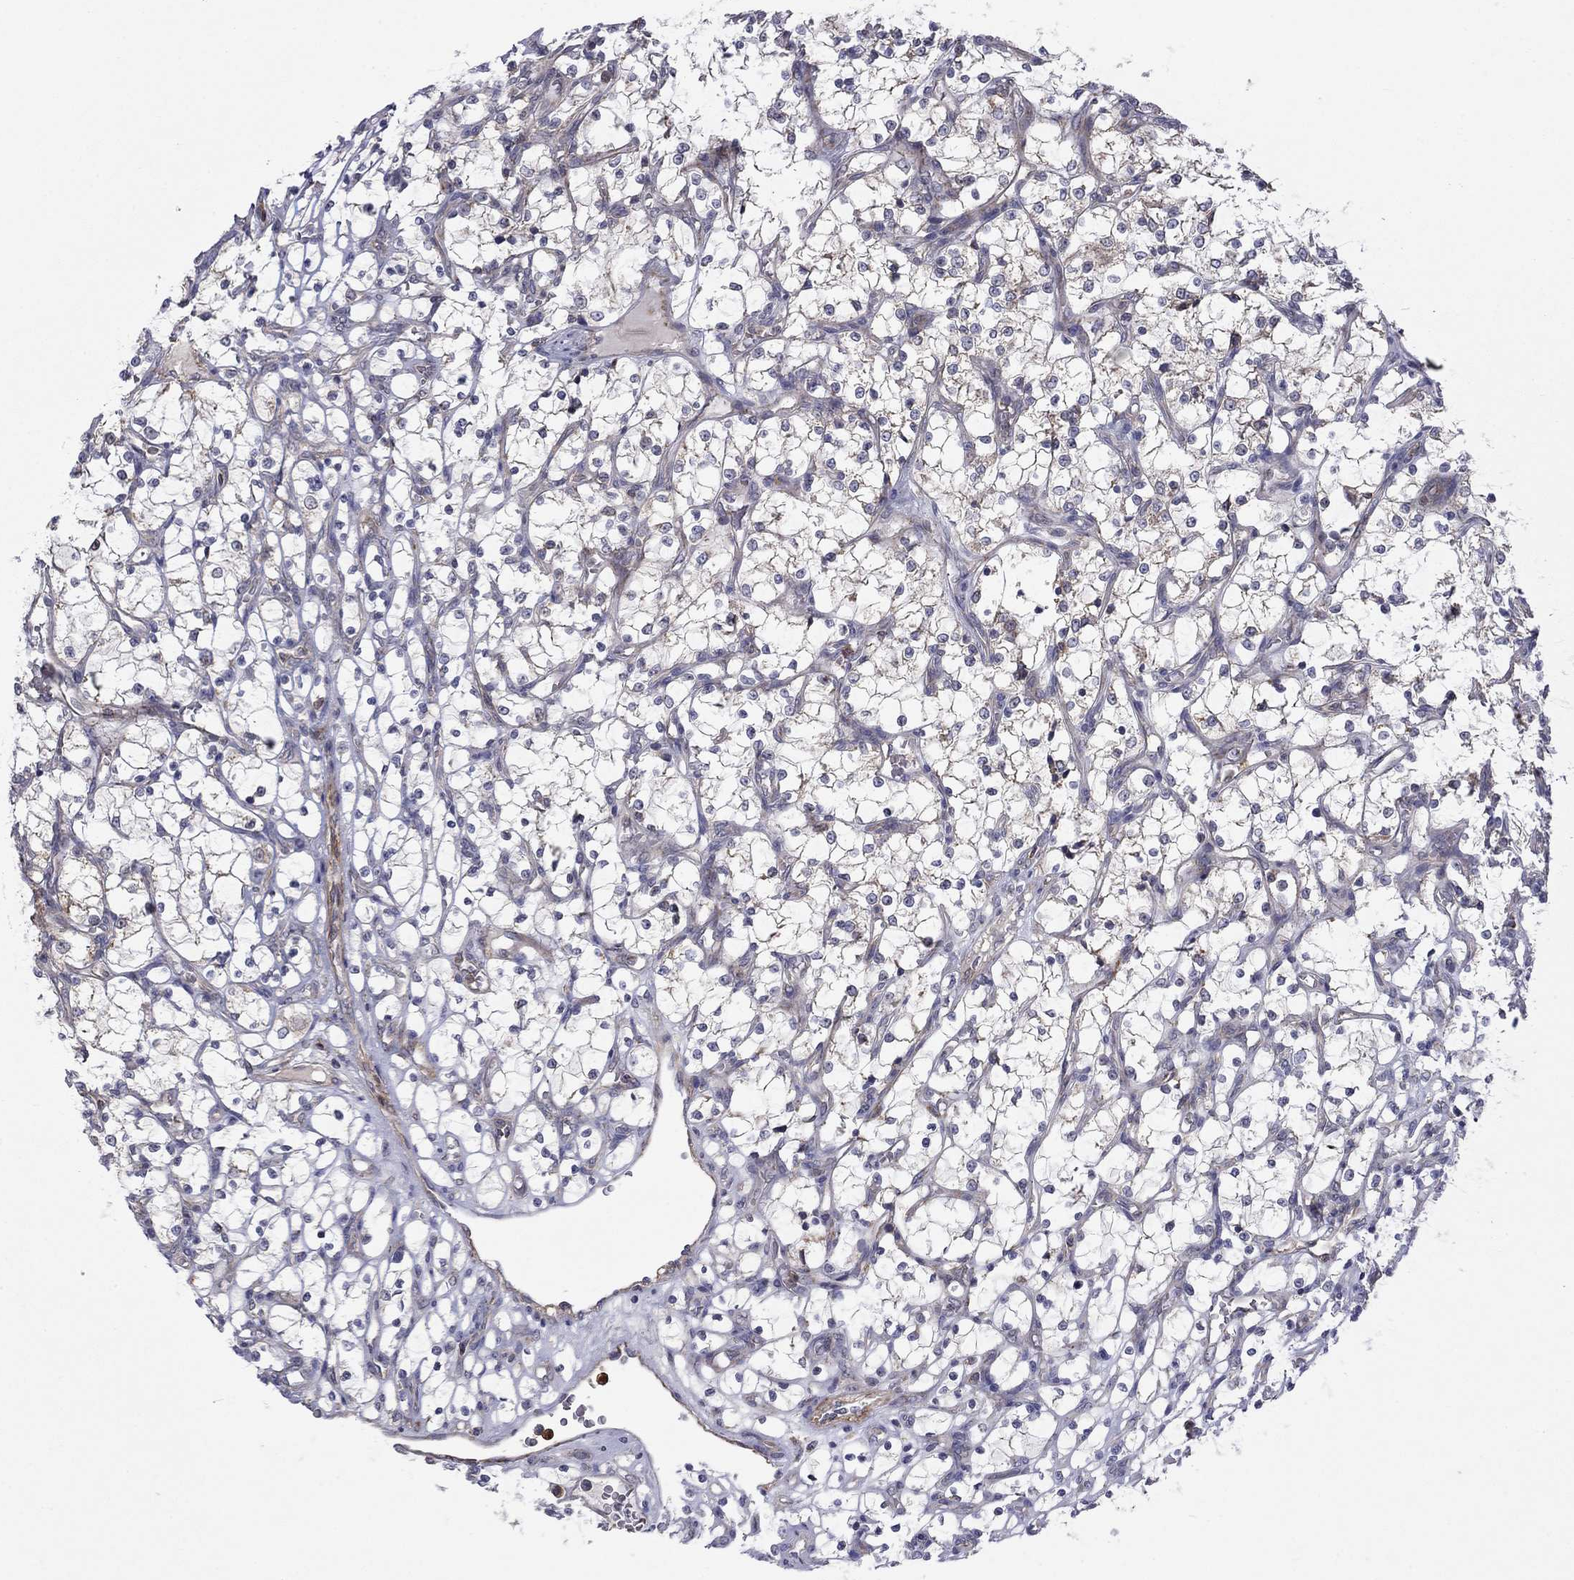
{"staining": {"intensity": "negative", "quantity": "none", "location": "none"}, "tissue": "renal cancer", "cell_type": "Tumor cells", "image_type": "cancer", "snomed": [{"axis": "morphology", "description": "Adenocarcinoma, NOS"}, {"axis": "topography", "description": "Kidney"}], "caption": "IHC micrograph of renal cancer (adenocarcinoma) stained for a protein (brown), which reveals no positivity in tumor cells.", "gene": "DOP1B", "patient": {"sex": "female", "age": 69}}